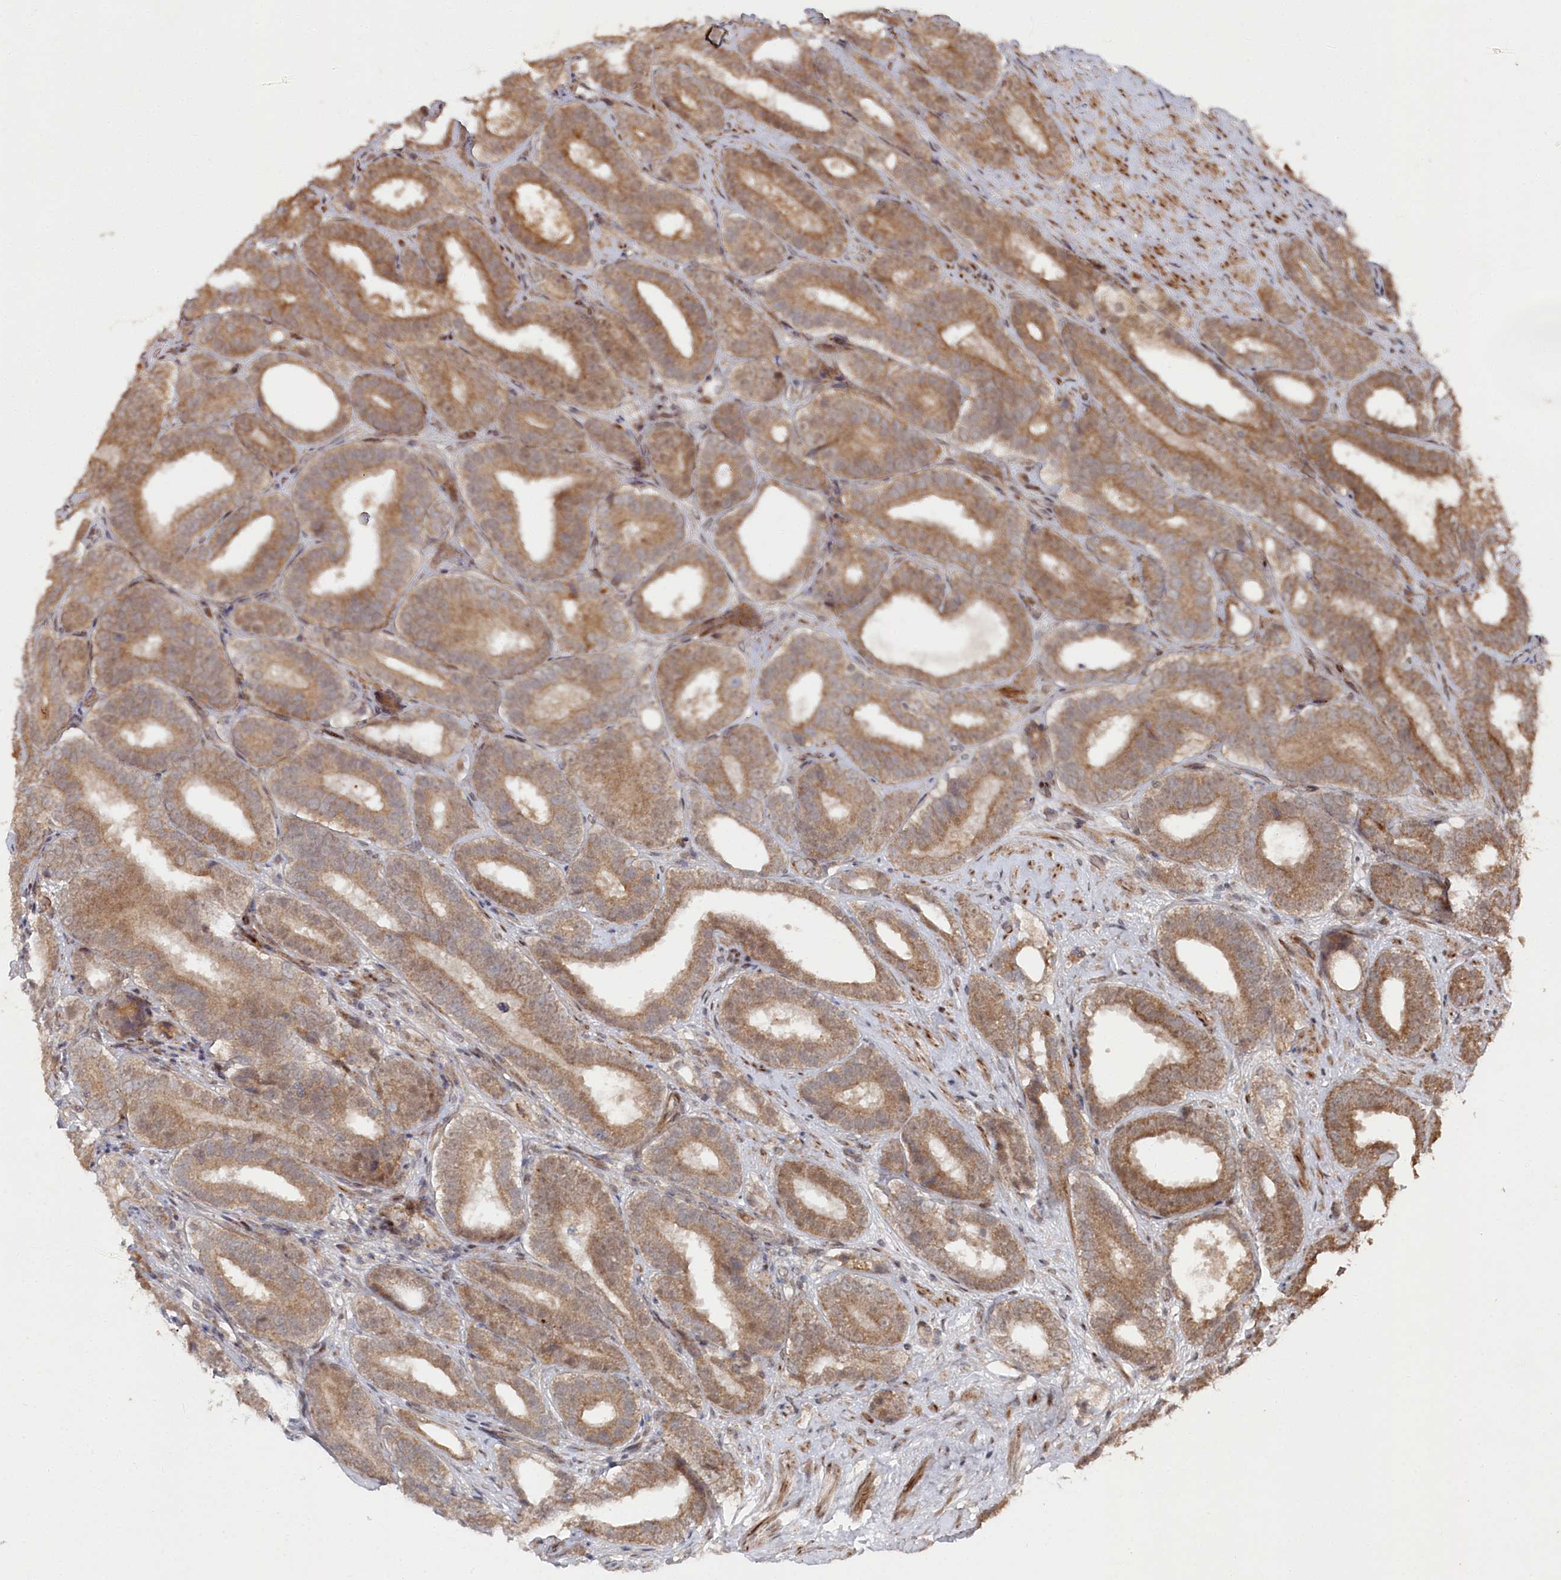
{"staining": {"intensity": "moderate", "quantity": ">75%", "location": "cytoplasmic/membranous,nuclear"}, "tissue": "prostate cancer", "cell_type": "Tumor cells", "image_type": "cancer", "snomed": [{"axis": "morphology", "description": "Adenocarcinoma, High grade"}, {"axis": "topography", "description": "Prostate"}], "caption": "Immunohistochemistry of prostate adenocarcinoma (high-grade) demonstrates medium levels of moderate cytoplasmic/membranous and nuclear staining in approximately >75% of tumor cells.", "gene": "POLR3A", "patient": {"sex": "male", "age": 56}}